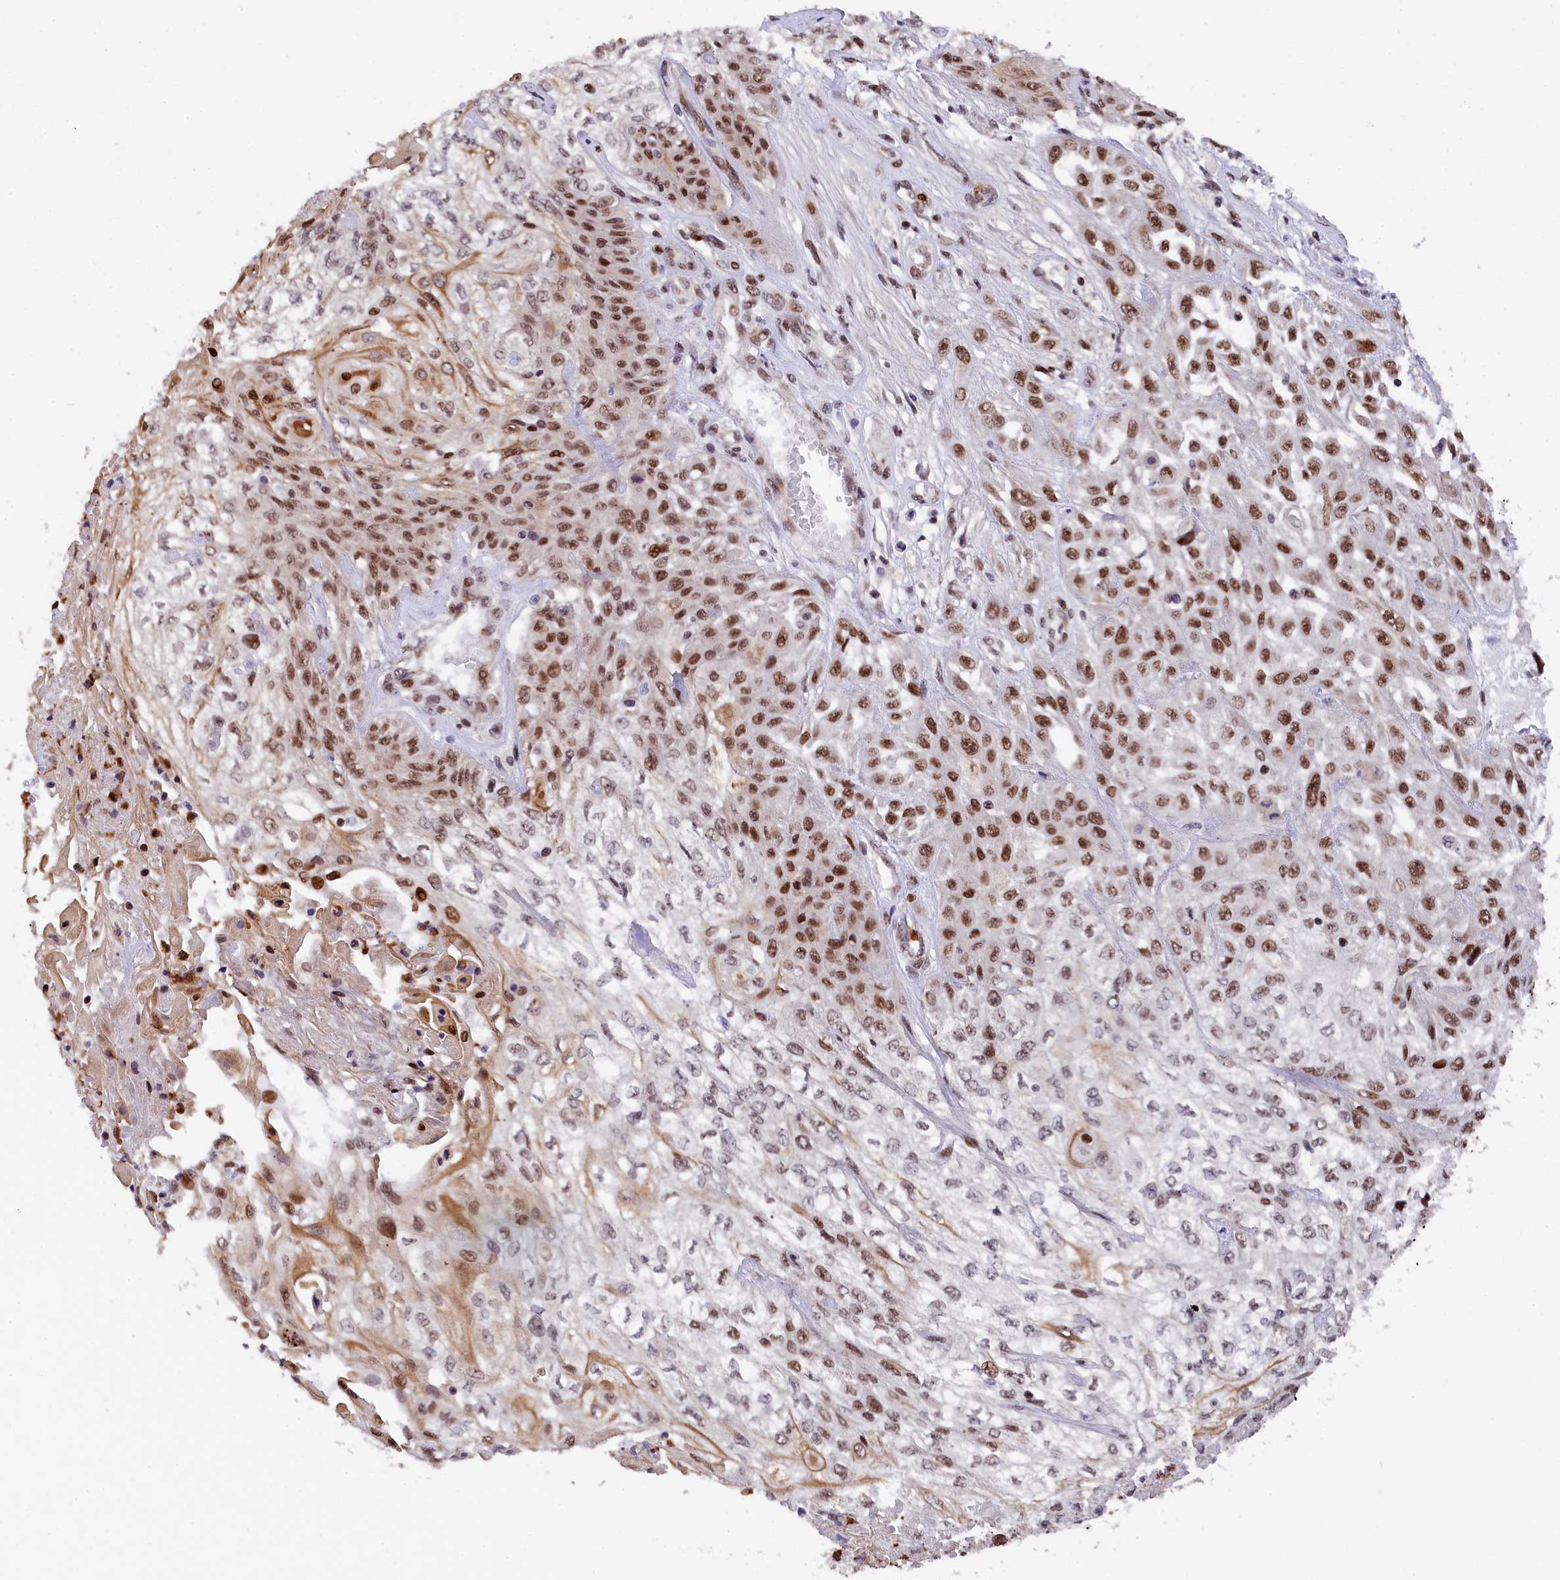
{"staining": {"intensity": "strong", "quantity": "25%-75%", "location": "nuclear"}, "tissue": "skin cancer", "cell_type": "Tumor cells", "image_type": "cancer", "snomed": [{"axis": "morphology", "description": "Squamous cell carcinoma, NOS"}, {"axis": "morphology", "description": "Squamous cell carcinoma, metastatic, NOS"}, {"axis": "topography", "description": "Skin"}, {"axis": "topography", "description": "Lymph node"}], "caption": "This histopathology image displays squamous cell carcinoma (skin) stained with immunohistochemistry (IHC) to label a protein in brown. The nuclear of tumor cells show strong positivity for the protein. Nuclei are counter-stained blue.", "gene": "ADIG", "patient": {"sex": "male", "age": 75}}